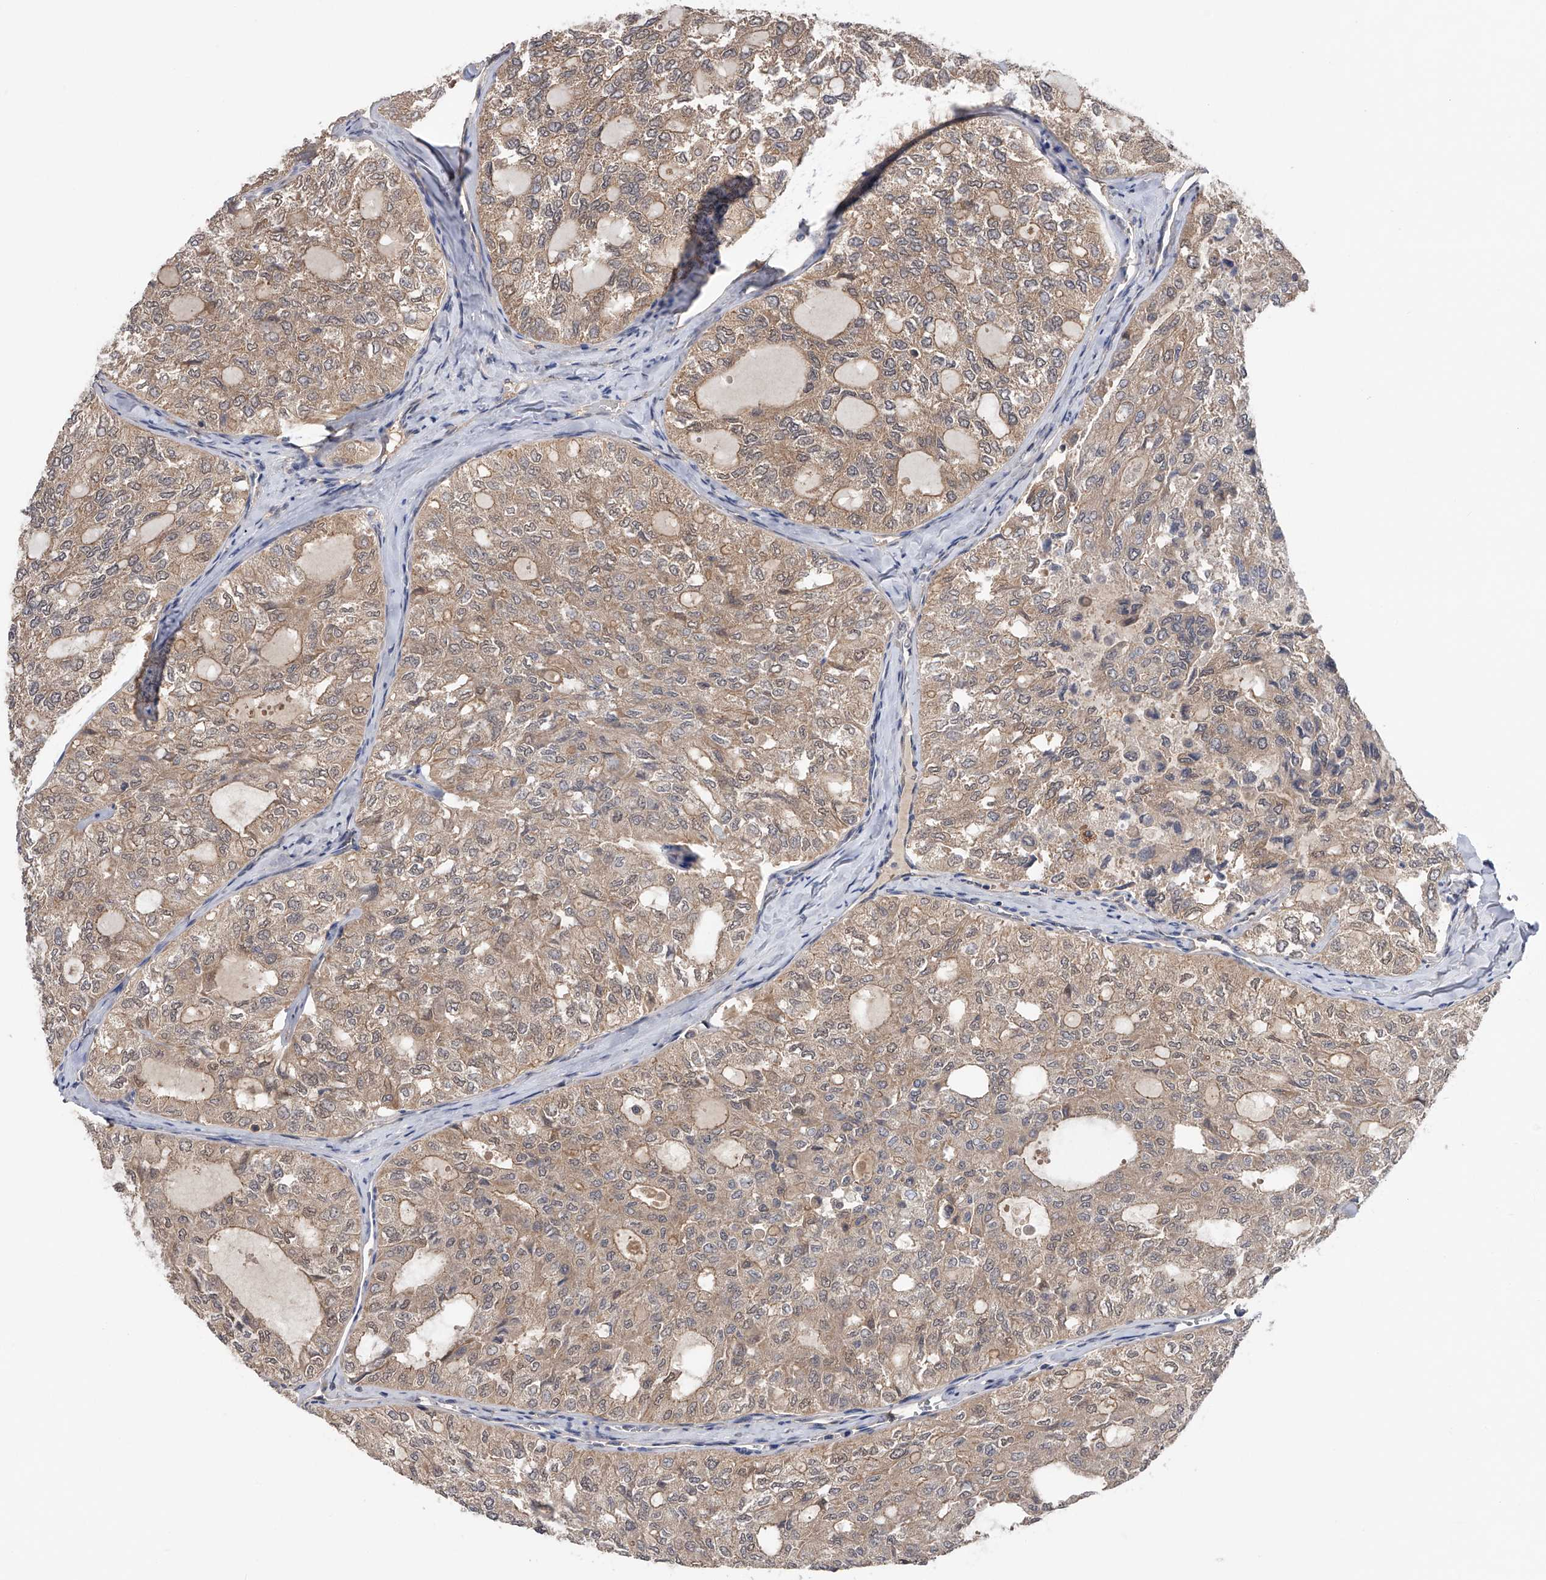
{"staining": {"intensity": "weak", "quantity": ">75%", "location": "cytoplasmic/membranous"}, "tissue": "thyroid cancer", "cell_type": "Tumor cells", "image_type": "cancer", "snomed": [{"axis": "morphology", "description": "Follicular adenoma carcinoma, NOS"}, {"axis": "topography", "description": "Thyroid gland"}], "caption": "A low amount of weak cytoplasmic/membranous staining is present in approximately >75% of tumor cells in thyroid cancer tissue.", "gene": "CFAP298", "patient": {"sex": "male", "age": 75}}